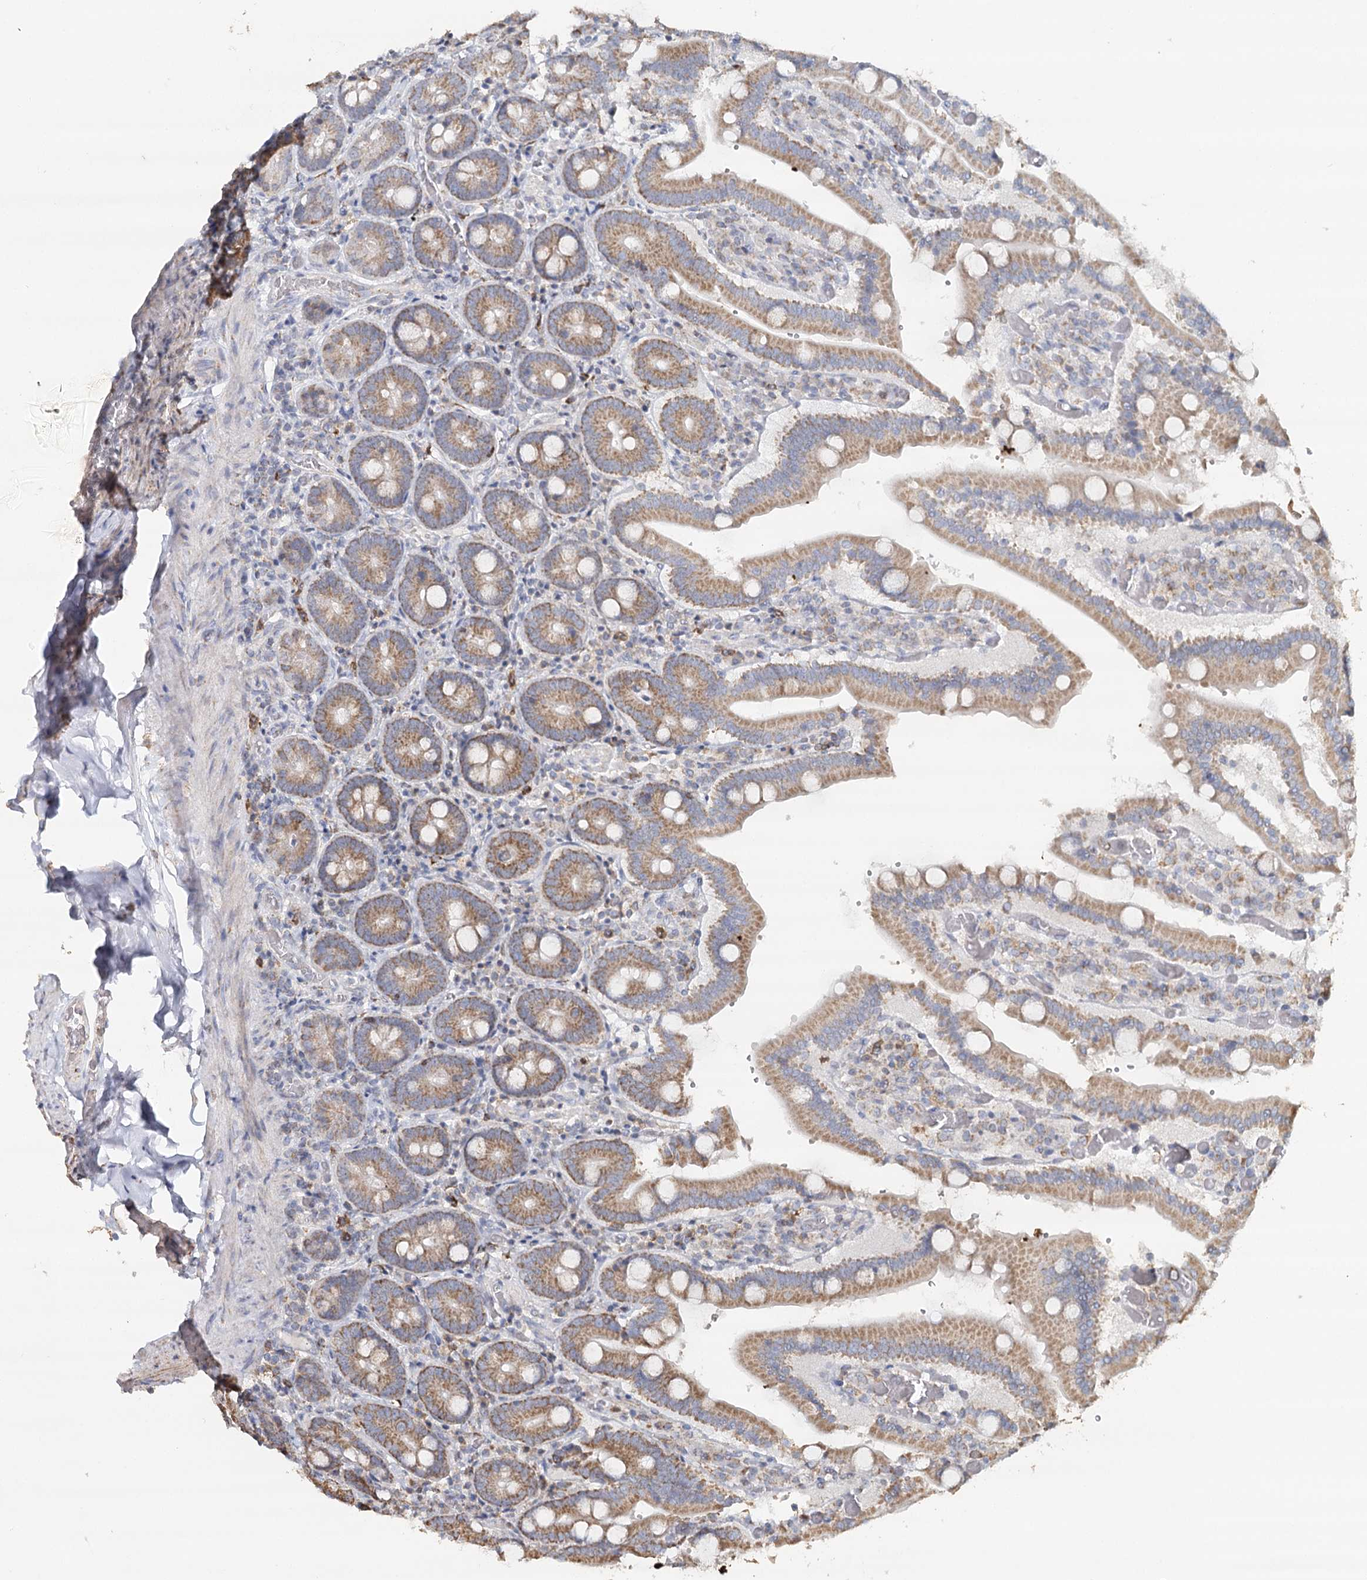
{"staining": {"intensity": "moderate", "quantity": ">75%", "location": "cytoplasmic/membranous"}, "tissue": "duodenum", "cell_type": "Glandular cells", "image_type": "normal", "snomed": [{"axis": "morphology", "description": "Normal tissue, NOS"}, {"axis": "topography", "description": "Duodenum"}], "caption": "Immunohistochemistry staining of normal duodenum, which reveals medium levels of moderate cytoplasmic/membranous expression in about >75% of glandular cells indicating moderate cytoplasmic/membranous protein positivity. The staining was performed using DAB (brown) for protein detection and nuclei were counterstained in hematoxylin (blue).", "gene": "MMP25", "patient": {"sex": "female", "age": 62}}